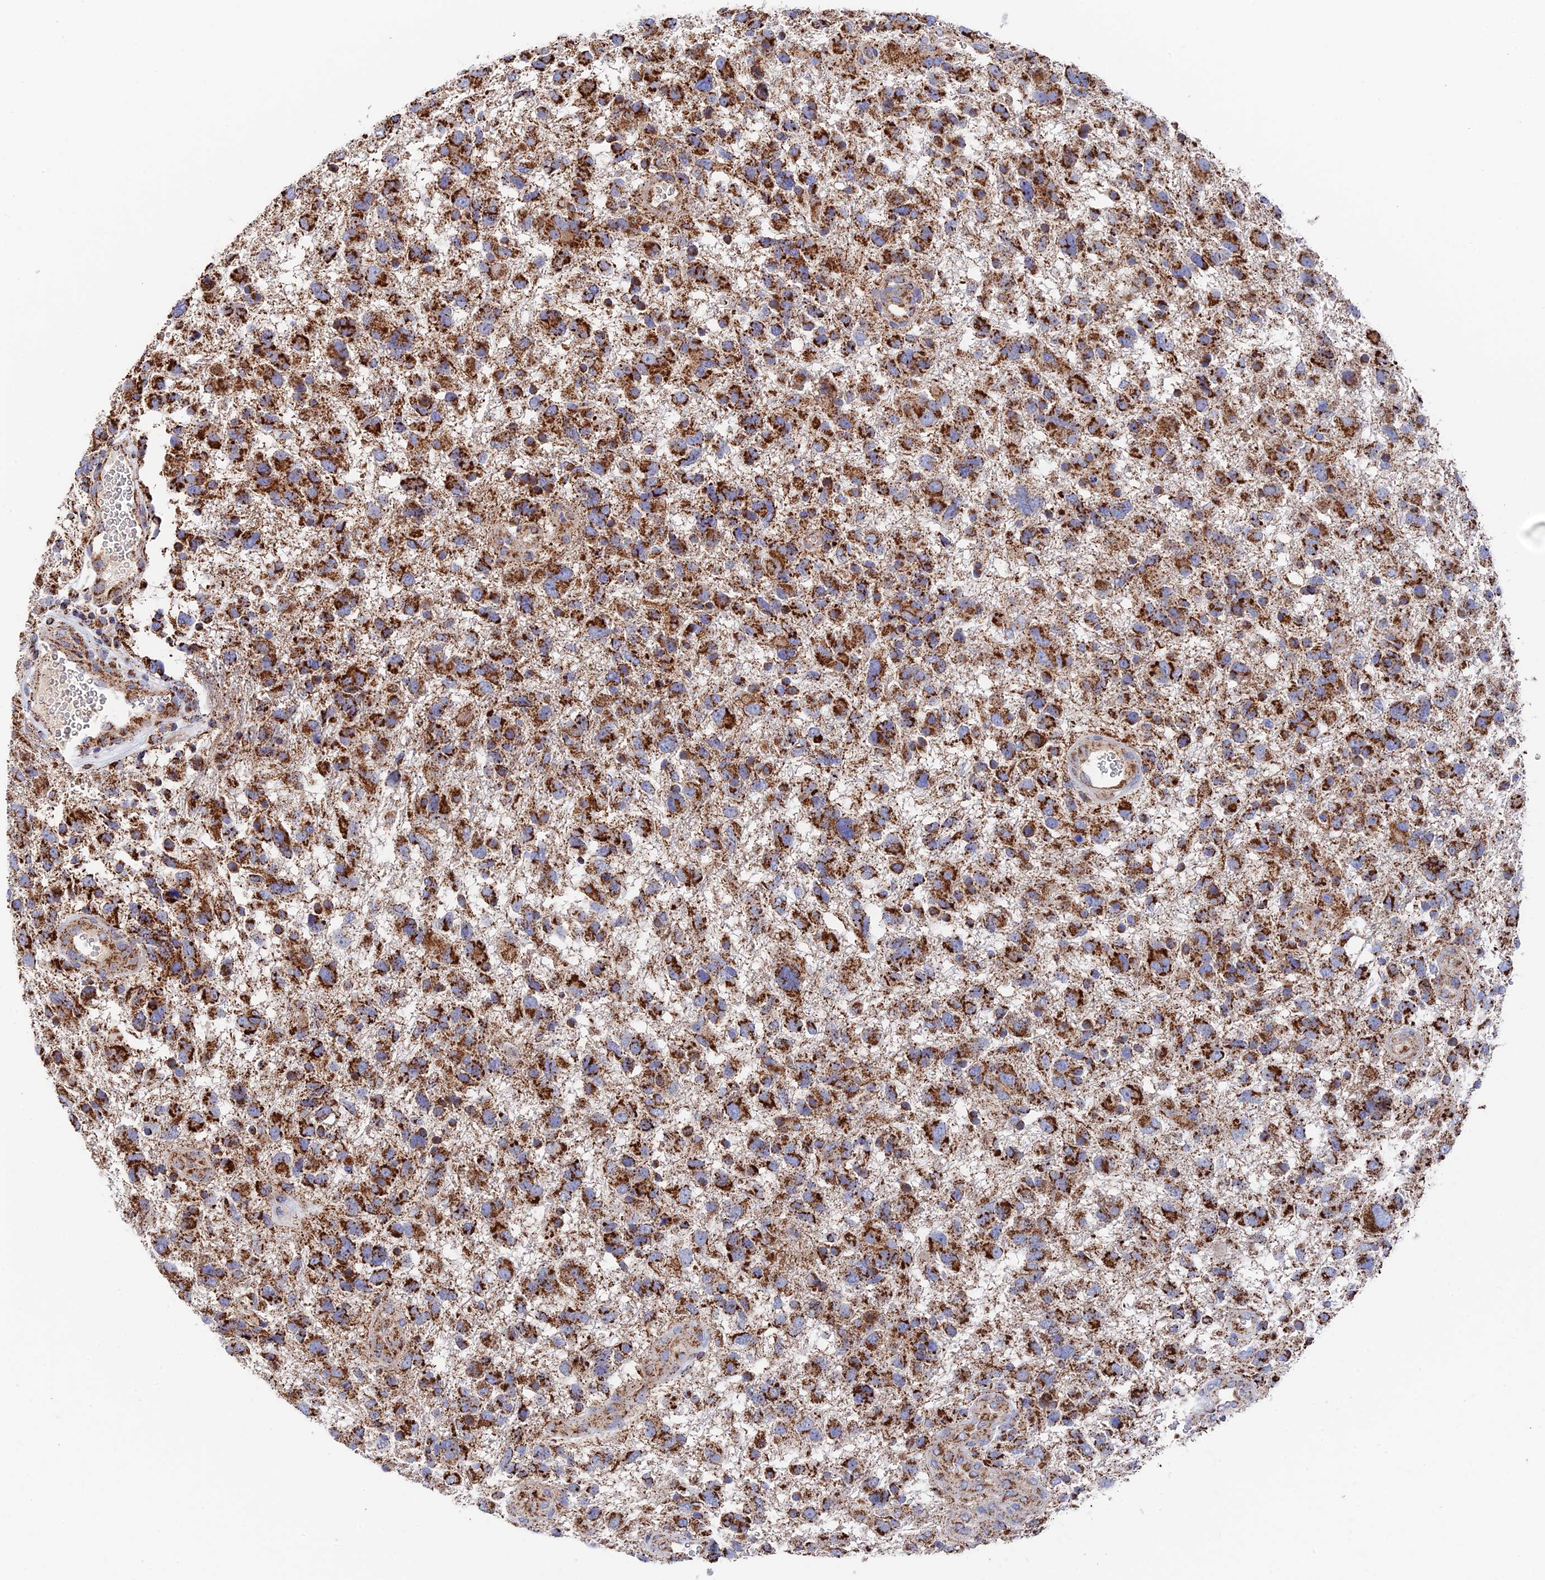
{"staining": {"intensity": "strong", "quantity": ">75%", "location": "cytoplasmic/membranous"}, "tissue": "glioma", "cell_type": "Tumor cells", "image_type": "cancer", "snomed": [{"axis": "morphology", "description": "Glioma, malignant, High grade"}, {"axis": "topography", "description": "Brain"}], "caption": "The immunohistochemical stain labels strong cytoplasmic/membranous positivity in tumor cells of glioma tissue.", "gene": "HAUS8", "patient": {"sex": "male", "age": 61}}